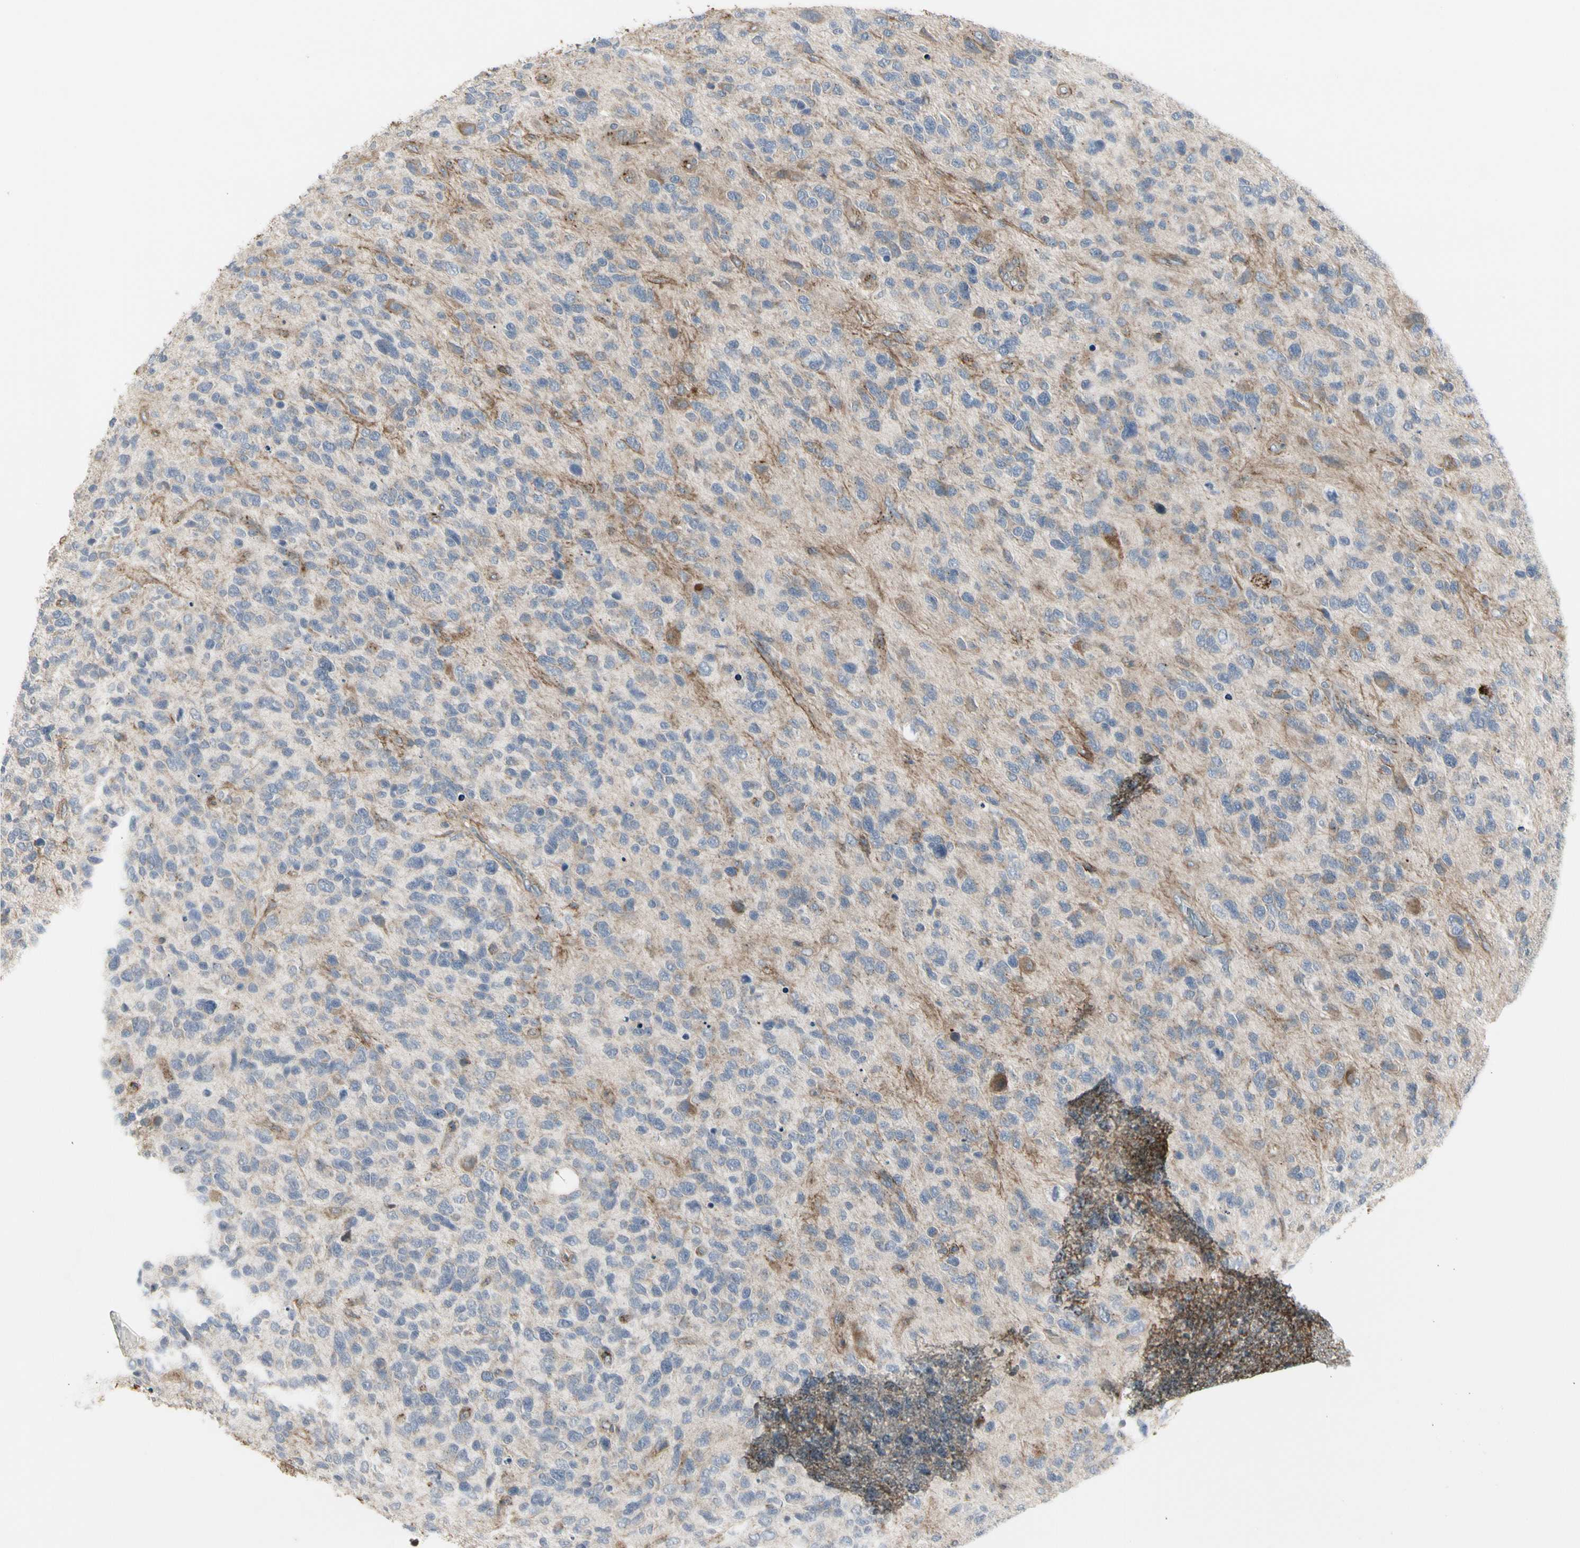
{"staining": {"intensity": "weak", "quantity": "<25%", "location": "cytoplasmic/membranous"}, "tissue": "glioma", "cell_type": "Tumor cells", "image_type": "cancer", "snomed": [{"axis": "morphology", "description": "Glioma, malignant, High grade"}, {"axis": "topography", "description": "Brain"}], "caption": "IHC histopathology image of neoplastic tissue: human glioma stained with DAB displays no significant protein positivity in tumor cells.", "gene": "GRN", "patient": {"sex": "female", "age": 58}}